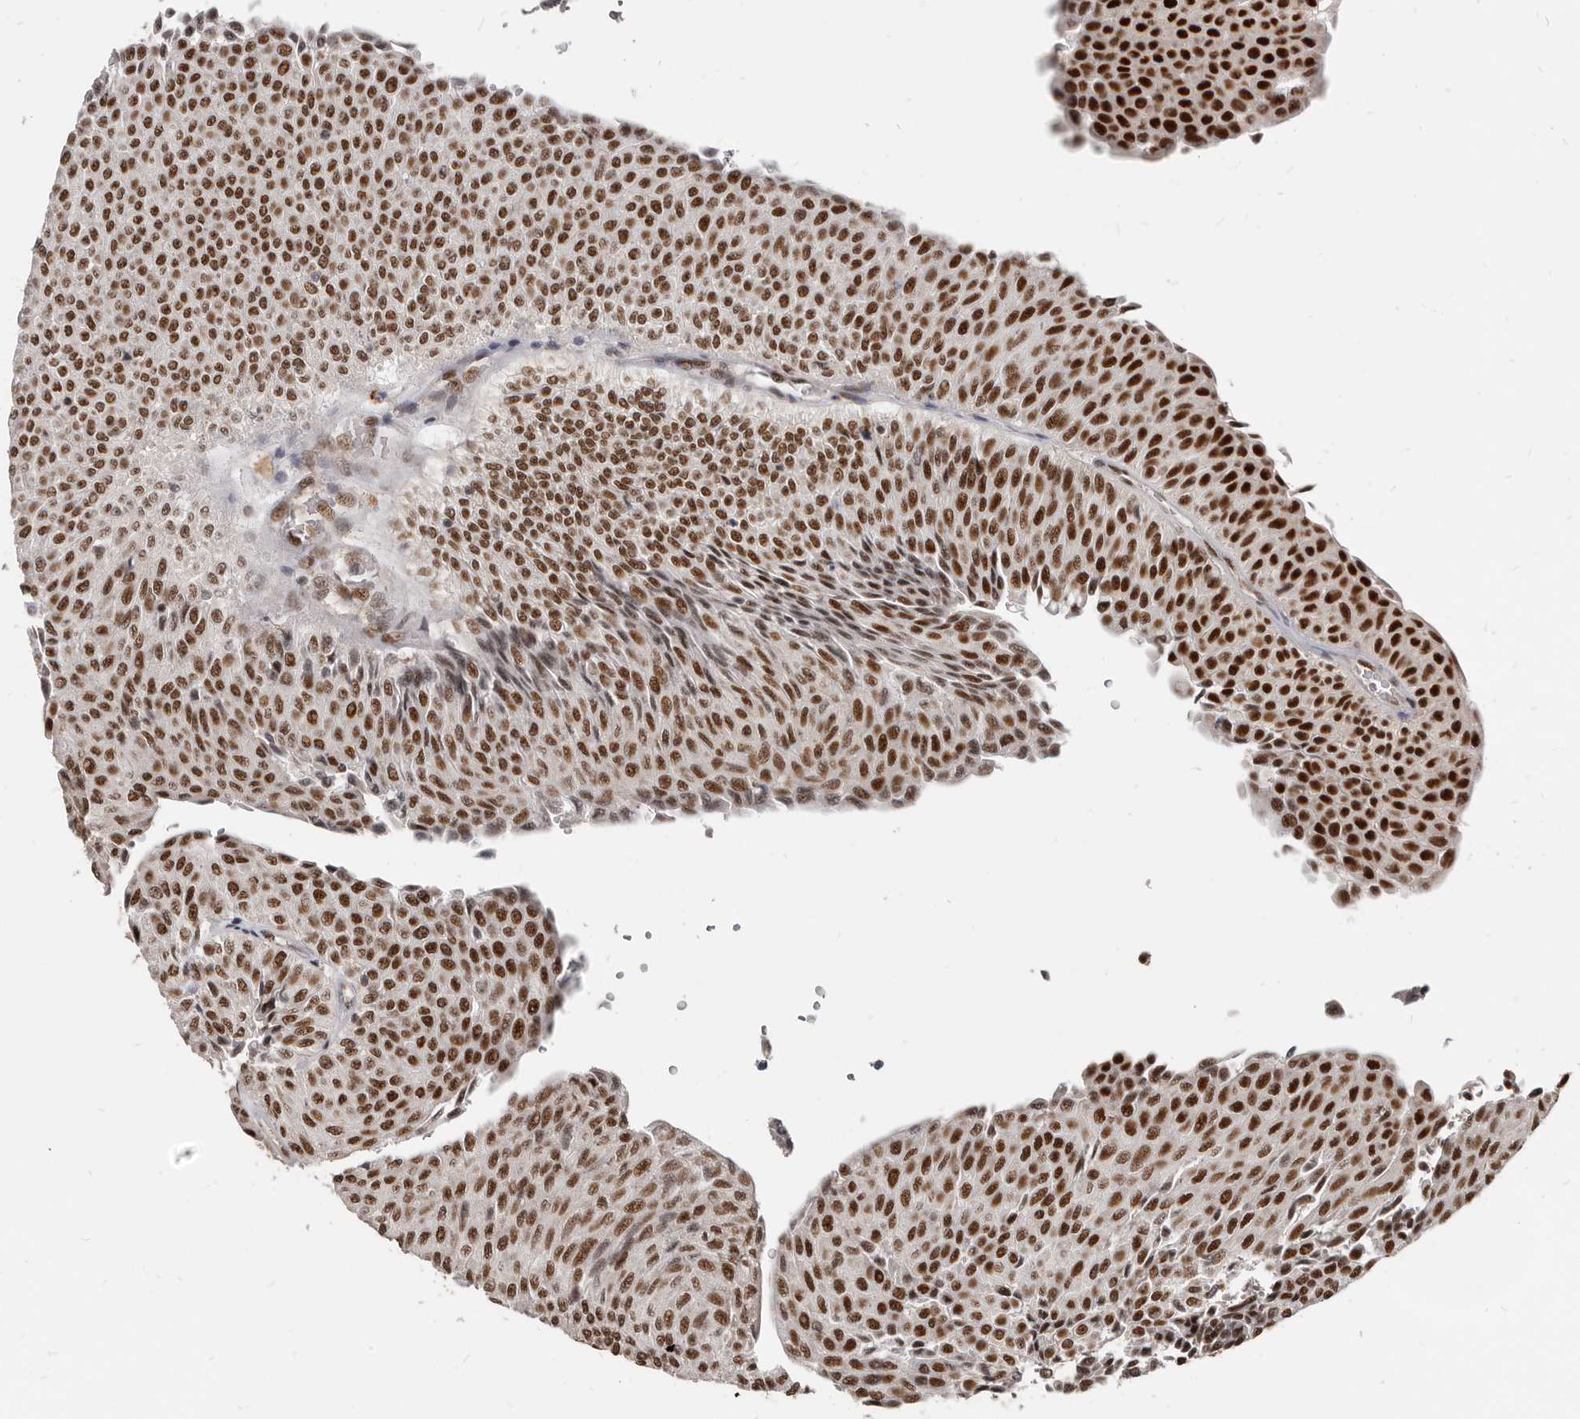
{"staining": {"intensity": "strong", "quantity": ">75%", "location": "nuclear"}, "tissue": "urothelial cancer", "cell_type": "Tumor cells", "image_type": "cancer", "snomed": [{"axis": "morphology", "description": "Urothelial carcinoma, Low grade"}, {"axis": "topography", "description": "Urinary bladder"}], "caption": "Protein expression analysis of urothelial cancer shows strong nuclear positivity in about >75% of tumor cells.", "gene": "ATF5", "patient": {"sex": "male", "age": 78}}